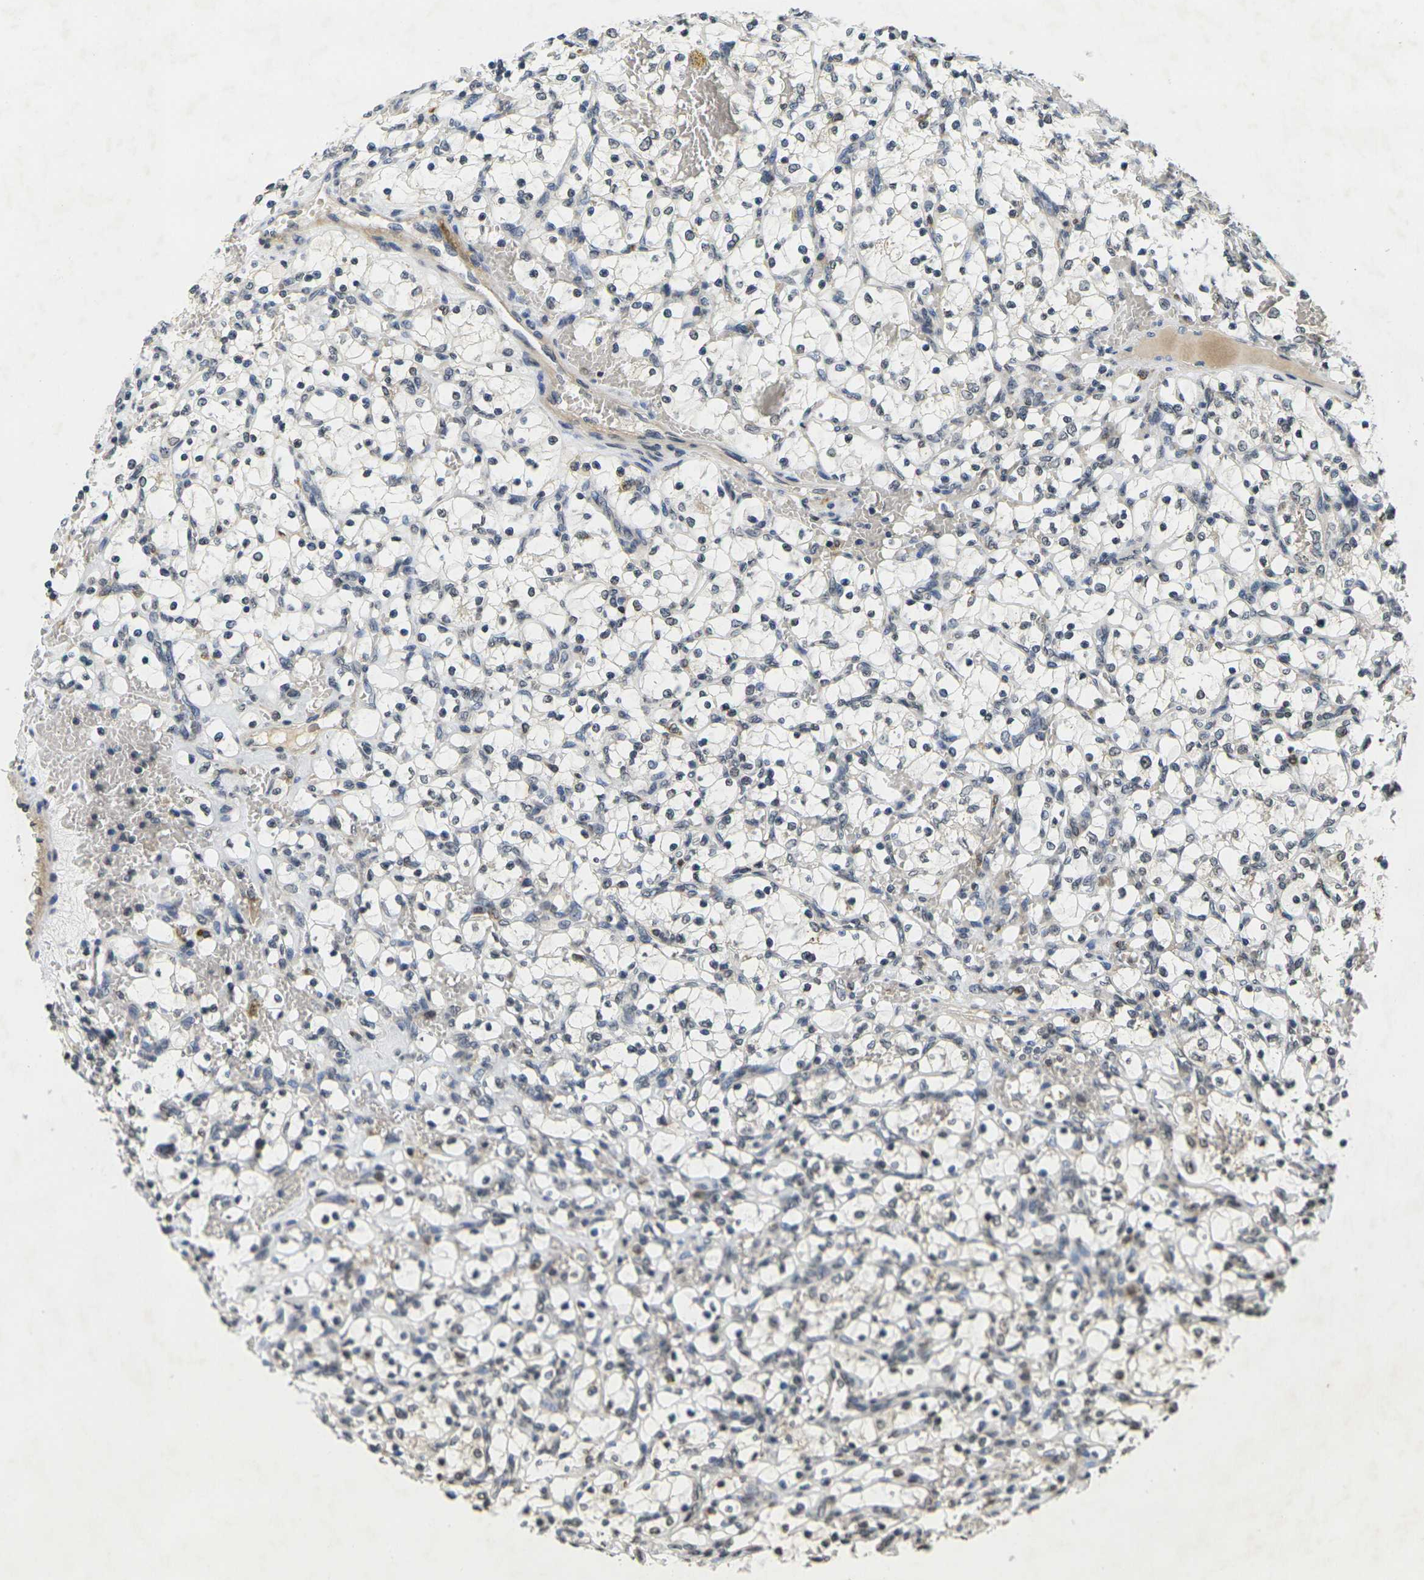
{"staining": {"intensity": "negative", "quantity": "none", "location": "none"}, "tissue": "renal cancer", "cell_type": "Tumor cells", "image_type": "cancer", "snomed": [{"axis": "morphology", "description": "Adenocarcinoma, NOS"}, {"axis": "topography", "description": "Kidney"}], "caption": "Adenocarcinoma (renal) stained for a protein using IHC displays no positivity tumor cells.", "gene": "C1QC", "patient": {"sex": "female", "age": 69}}